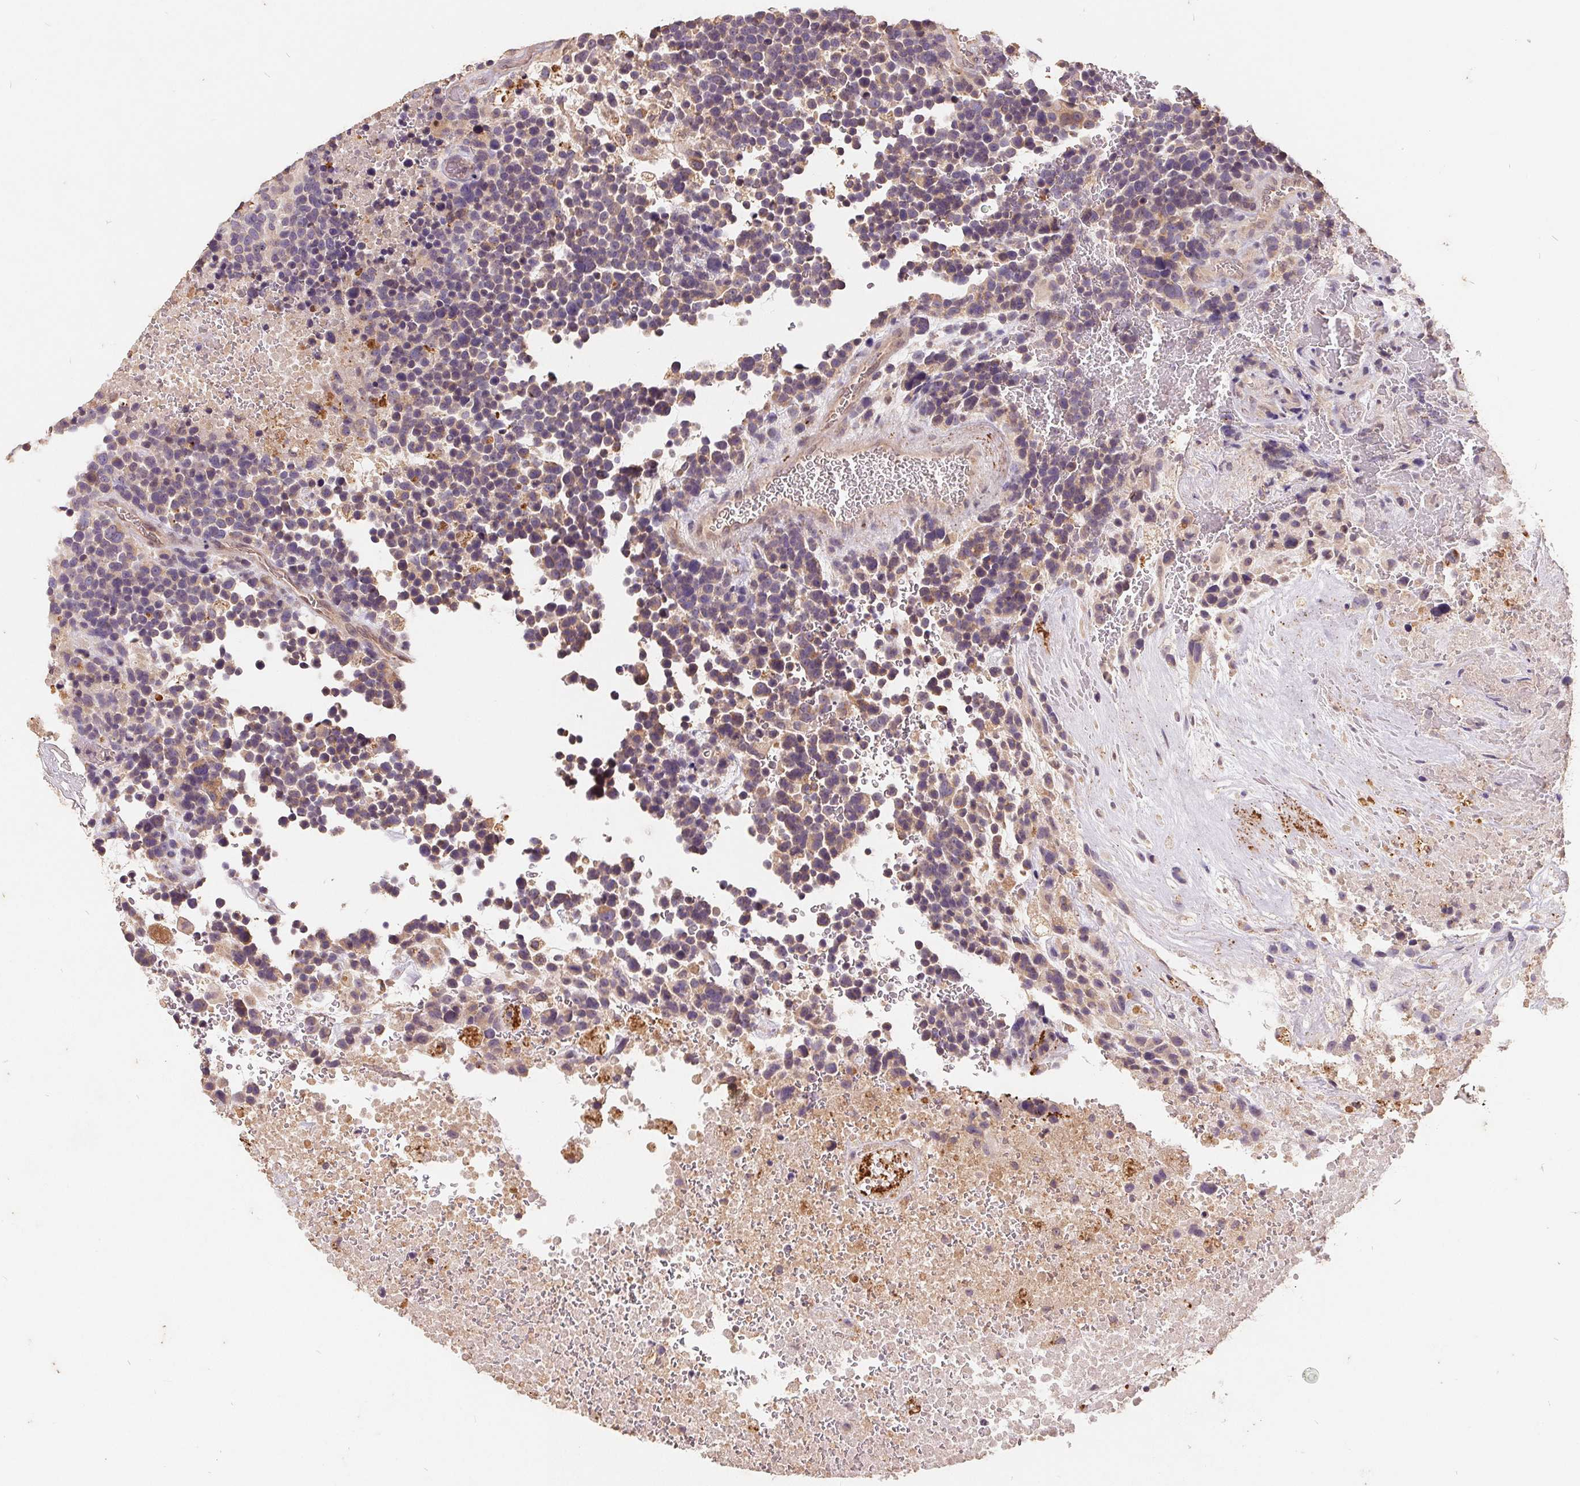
{"staining": {"intensity": "weak", "quantity": "<25%", "location": "cytoplasmic/membranous"}, "tissue": "glioma", "cell_type": "Tumor cells", "image_type": "cancer", "snomed": [{"axis": "morphology", "description": "Glioma, malignant, High grade"}, {"axis": "topography", "description": "Brain"}], "caption": "The IHC image has no significant positivity in tumor cells of malignant glioma (high-grade) tissue.", "gene": "CDIPT", "patient": {"sex": "male", "age": 33}}